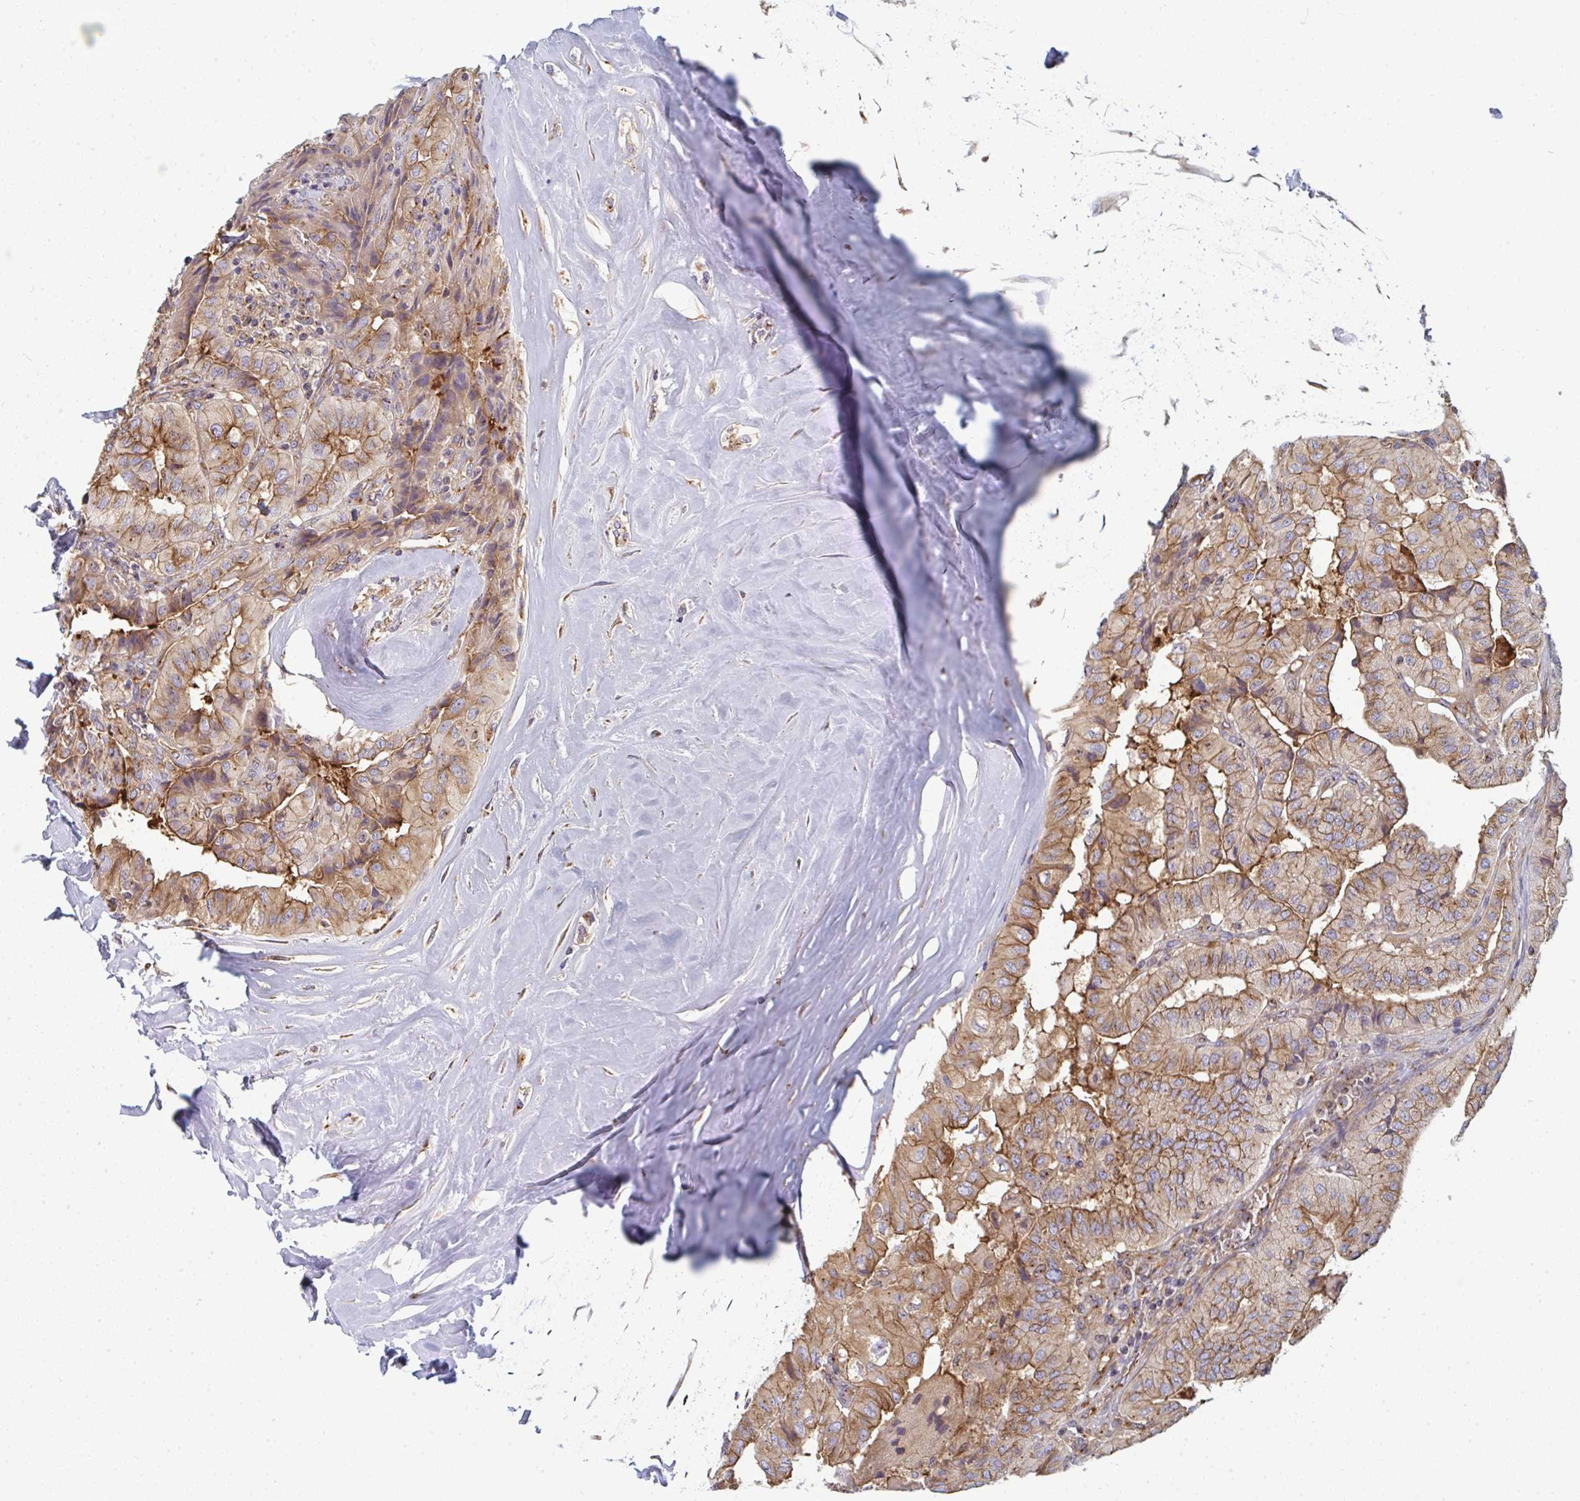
{"staining": {"intensity": "moderate", "quantity": "25%-75%", "location": "cytoplasmic/membranous"}, "tissue": "thyroid cancer", "cell_type": "Tumor cells", "image_type": "cancer", "snomed": [{"axis": "morphology", "description": "Normal tissue, NOS"}, {"axis": "morphology", "description": "Papillary adenocarcinoma, NOS"}, {"axis": "topography", "description": "Thyroid gland"}], "caption": "Brown immunohistochemical staining in thyroid cancer (papillary adenocarcinoma) reveals moderate cytoplasmic/membranous expression in about 25%-75% of tumor cells.", "gene": "DYNC1I2", "patient": {"sex": "female", "age": 59}}